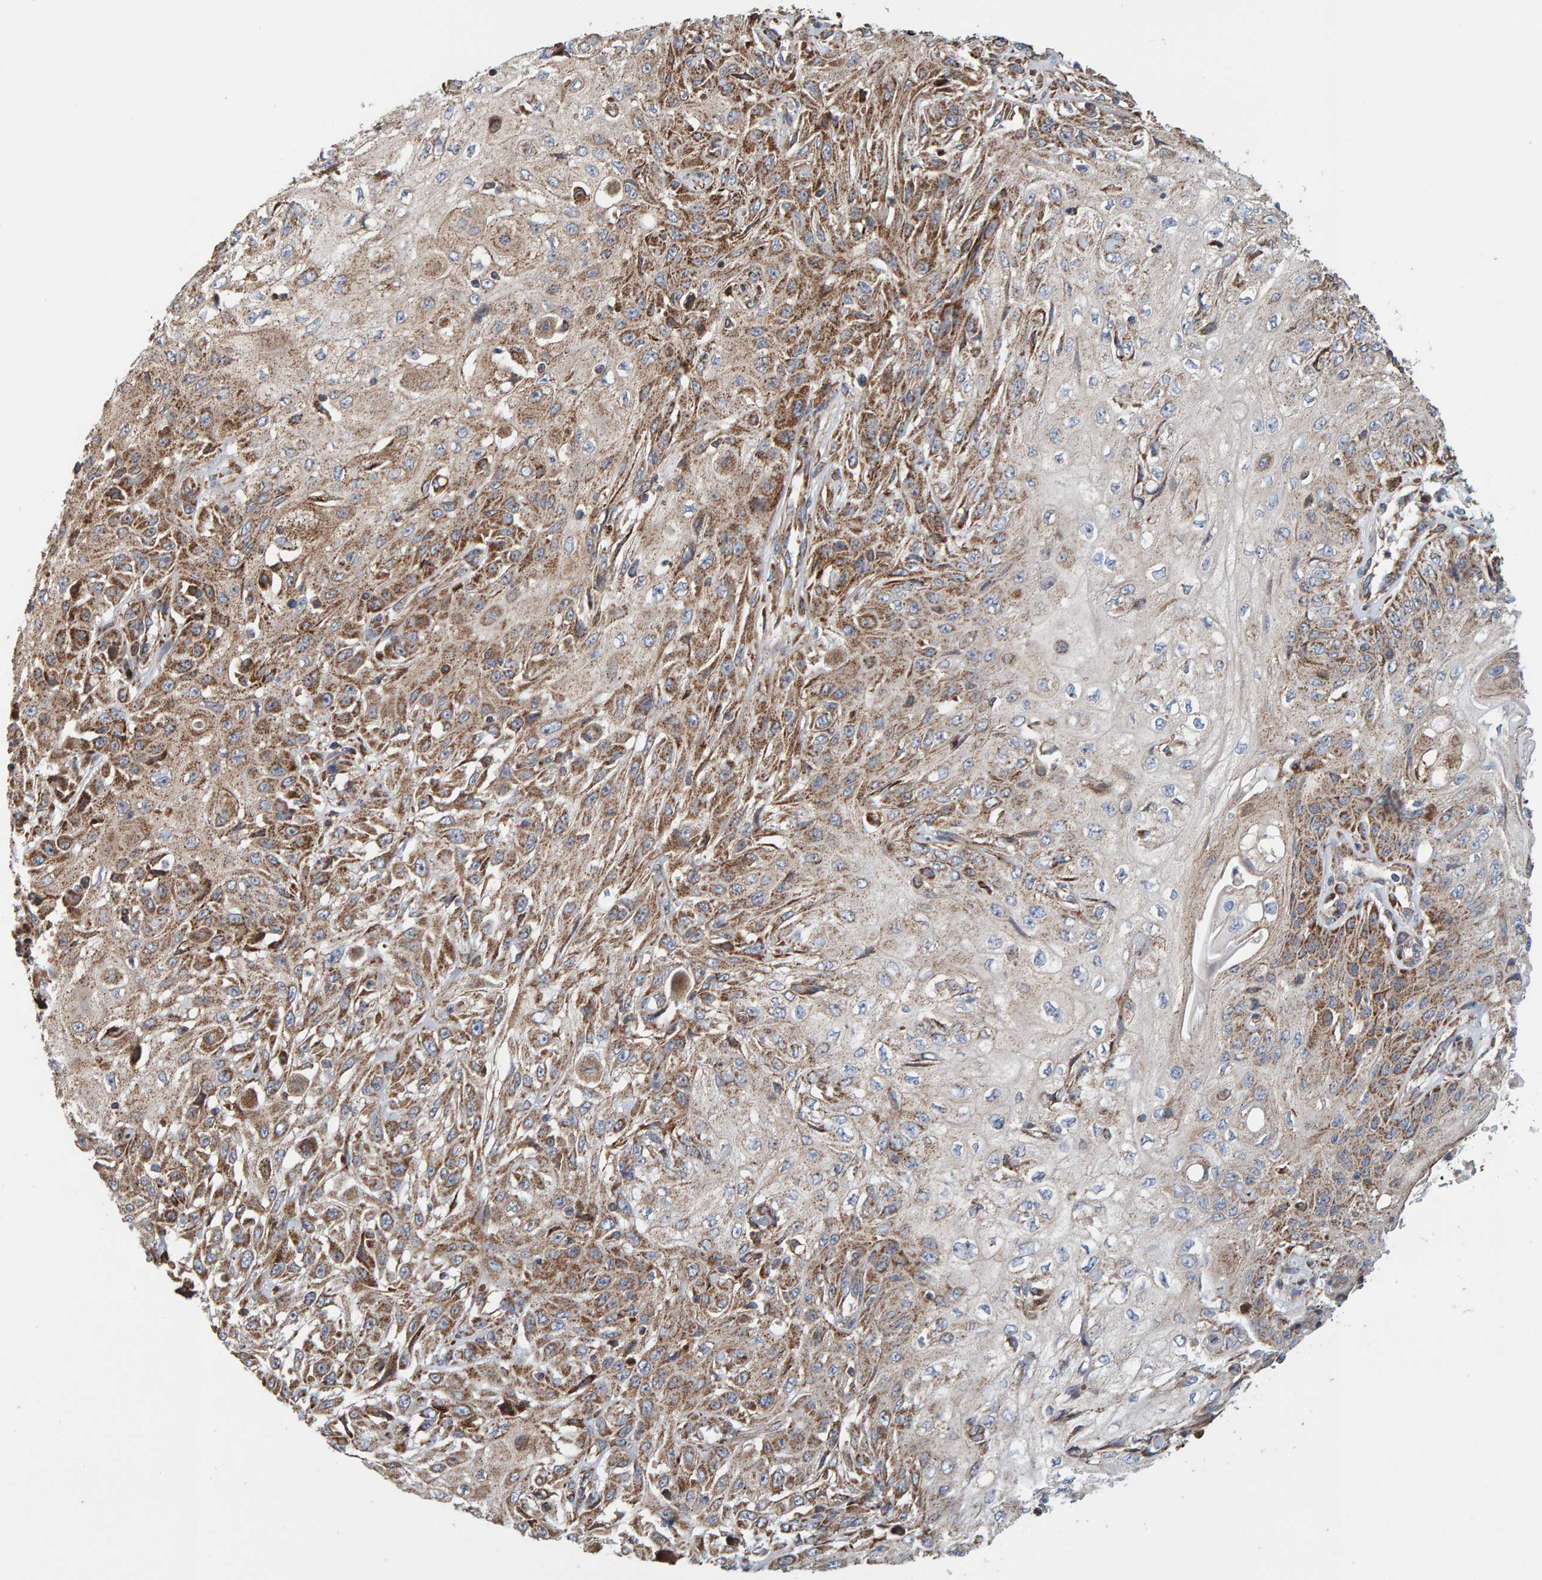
{"staining": {"intensity": "moderate", "quantity": ">75%", "location": "cytoplasmic/membranous"}, "tissue": "skin cancer", "cell_type": "Tumor cells", "image_type": "cancer", "snomed": [{"axis": "morphology", "description": "Squamous cell carcinoma, NOS"}, {"axis": "morphology", "description": "Squamous cell carcinoma, metastatic, NOS"}, {"axis": "topography", "description": "Skin"}, {"axis": "topography", "description": "Lymph node"}], "caption": "Skin metastatic squamous cell carcinoma stained with DAB immunohistochemistry reveals medium levels of moderate cytoplasmic/membranous positivity in approximately >75% of tumor cells.", "gene": "MRPL45", "patient": {"sex": "male", "age": 75}}